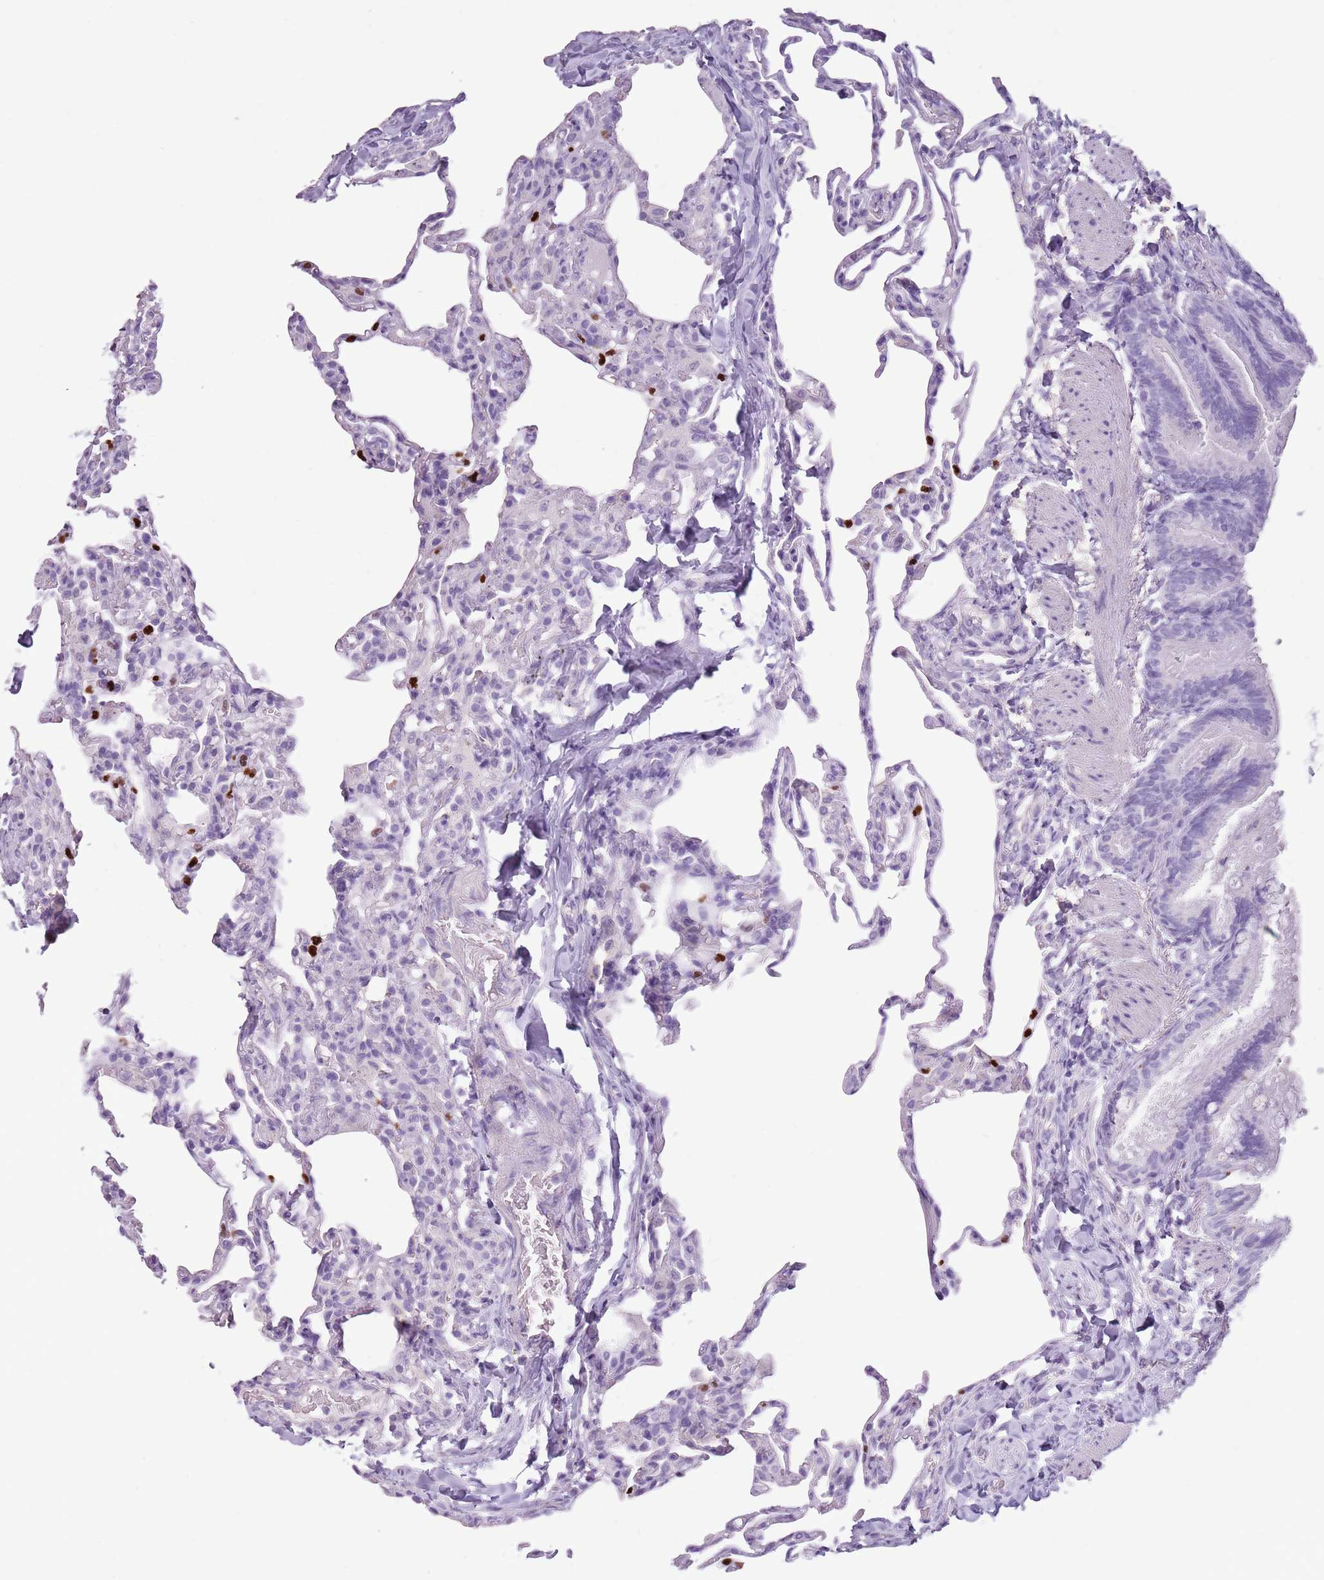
{"staining": {"intensity": "negative", "quantity": "none", "location": "none"}, "tissue": "lung", "cell_type": "Alveolar cells", "image_type": "normal", "snomed": [{"axis": "morphology", "description": "Normal tissue, NOS"}, {"axis": "topography", "description": "Lung"}], "caption": "This is an IHC image of unremarkable human lung. There is no staining in alveolar cells.", "gene": "CELF6", "patient": {"sex": "male", "age": 20}}